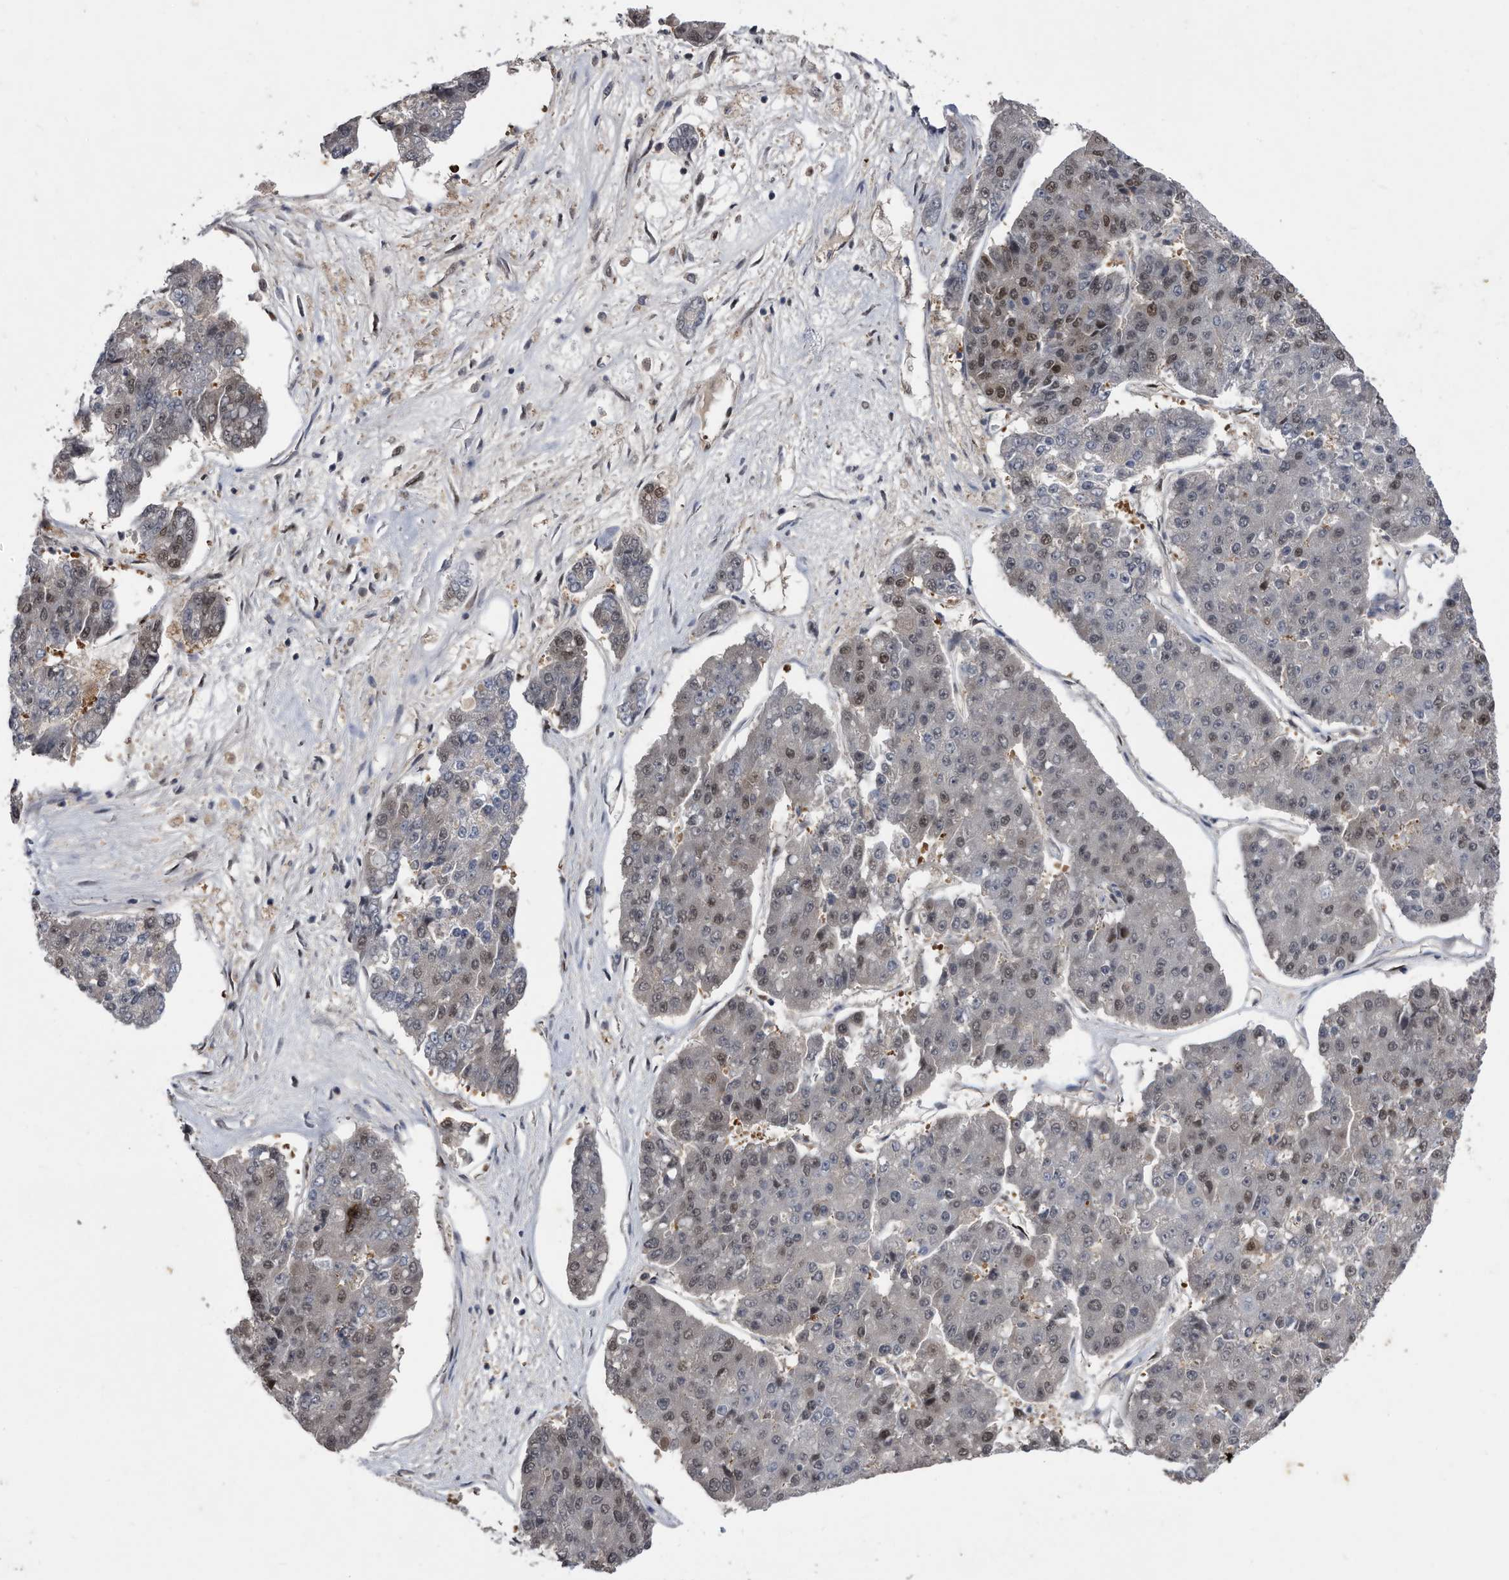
{"staining": {"intensity": "moderate", "quantity": "<25%", "location": "nuclear"}, "tissue": "pancreatic cancer", "cell_type": "Tumor cells", "image_type": "cancer", "snomed": [{"axis": "morphology", "description": "Adenocarcinoma, NOS"}, {"axis": "topography", "description": "Pancreas"}], "caption": "Protein expression analysis of human pancreatic cancer reveals moderate nuclear staining in approximately <25% of tumor cells. (DAB (3,3'-diaminobenzidine) = brown stain, brightfield microscopy at high magnification).", "gene": "RAD23B", "patient": {"sex": "male", "age": 50}}